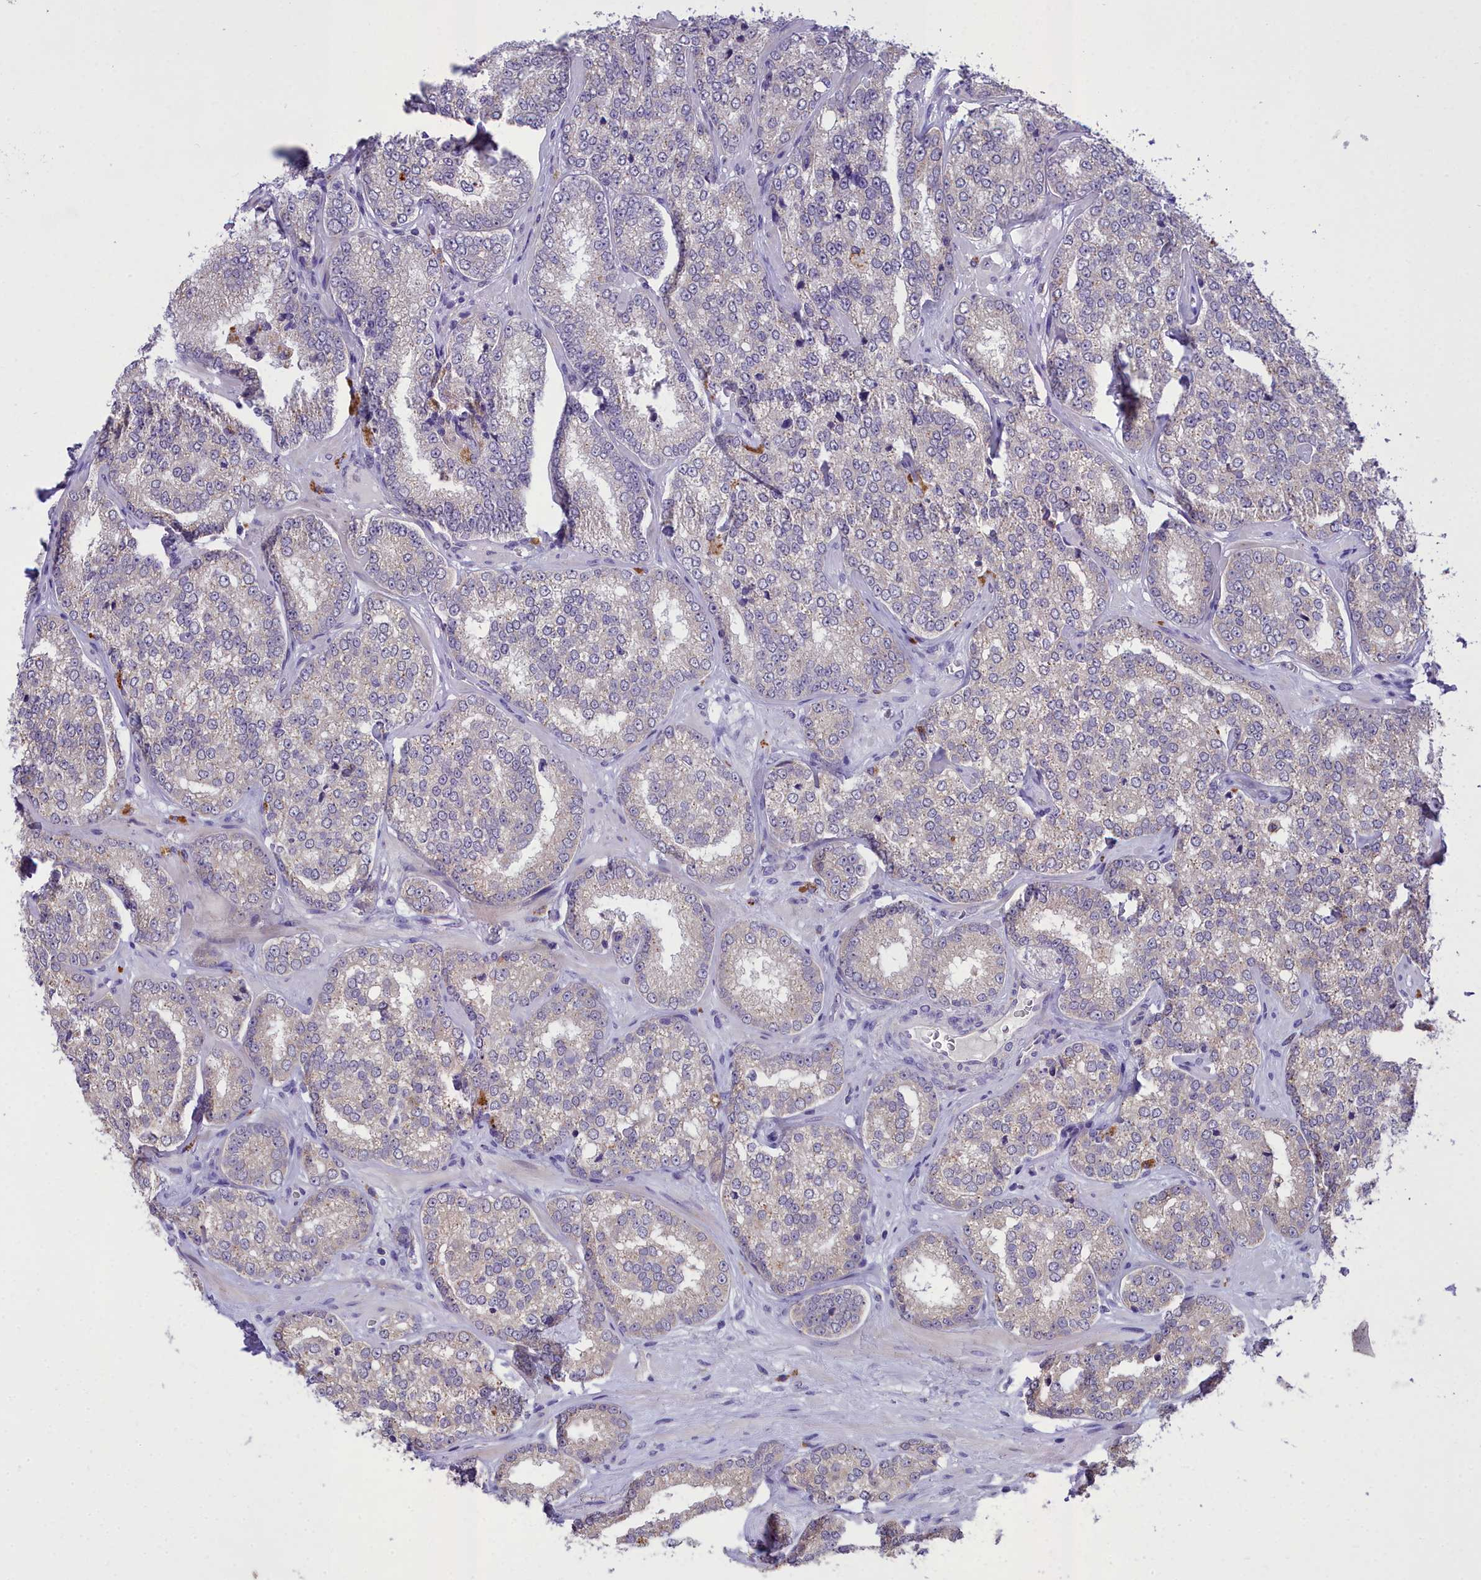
{"staining": {"intensity": "weak", "quantity": "<25%", "location": "cytoplasmic/membranous"}, "tissue": "prostate cancer", "cell_type": "Tumor cells", "image_type": "cancer", "snomed": [{"axis": "morphology", "description": "Normal tissue, NOS"}, {"axis": "morphology", "description": "Adenocarcinoma, High grade"}, {"axis": "topography", "description": "Prostate"}], "caption": "Tumor cells show no significant protein positivity in prostate cancer (high-grade adenocarcinoma). The staining is performed using DAB (3,3'-diaminobenzidine) brown chromogen with nuclei counter-stained in using hematoxylin.", "gene": "MIIP", "patient": {"sex": "male", "age": 83}}